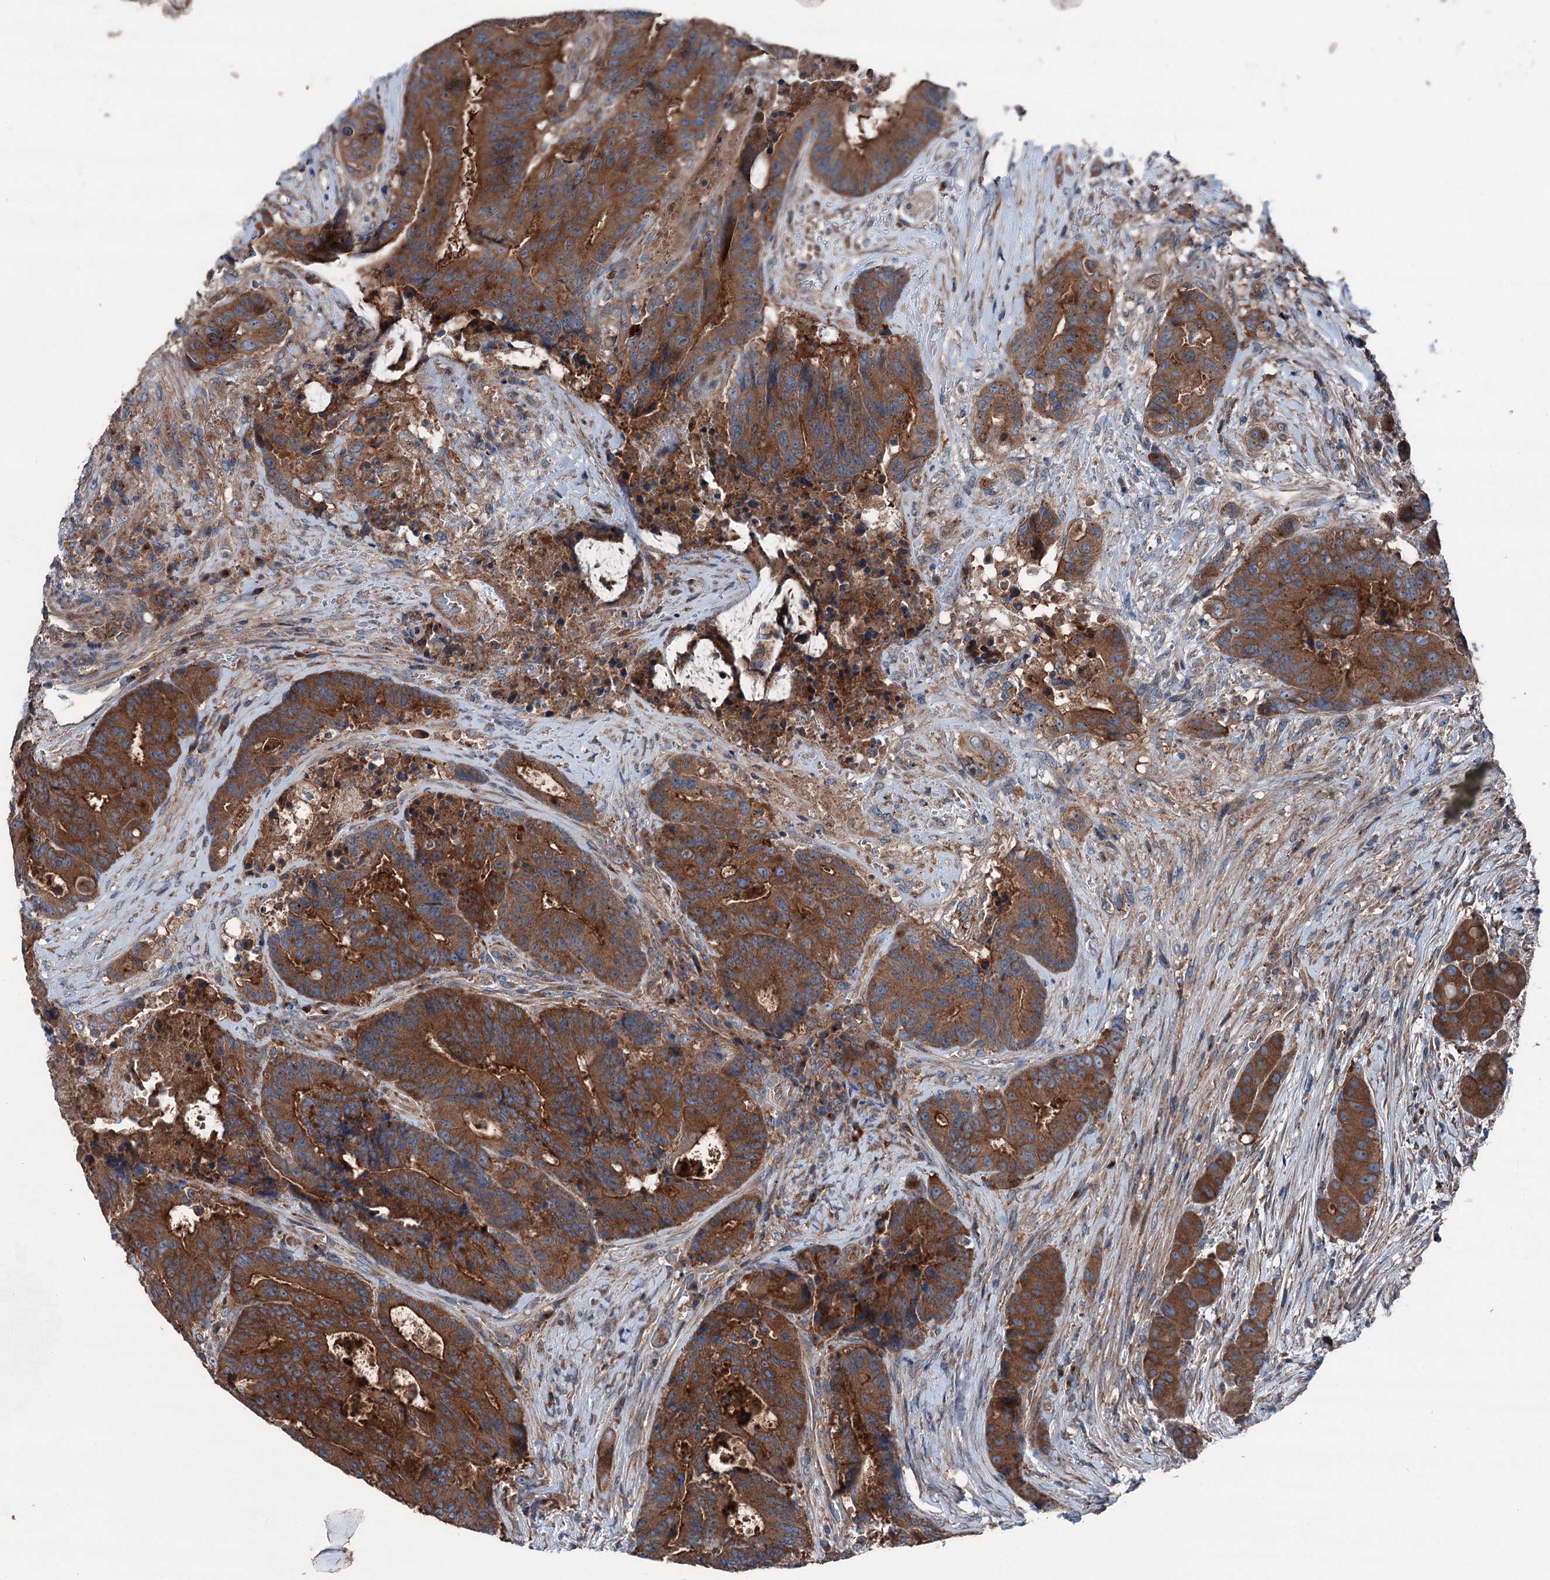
{"staining": {"intensity": "strong", "quantity": ">75%", "location": "cytoplasmic/membranous"}, "tissue": "colorectal cancer", "cell_type": "Tumor cells", "image_type": "cancer", "snomed": [{"axis": "morphology", "description": "Adenocarcinoma, NOS"}, {"axis": "topography", "description": "Rectum"}], "caption": "The immunohistochemical stain shows strong cytoplasmic/membranous positivity in tumor cells of colorectal adenocarcinoma tissue. The protein is stained brown, and the nuclei are stained in blue (DAB IHC with brightfield microscopy, high magnification).", "gene": "RUFY1", "patient": {"sex": "male", "age": 69}}